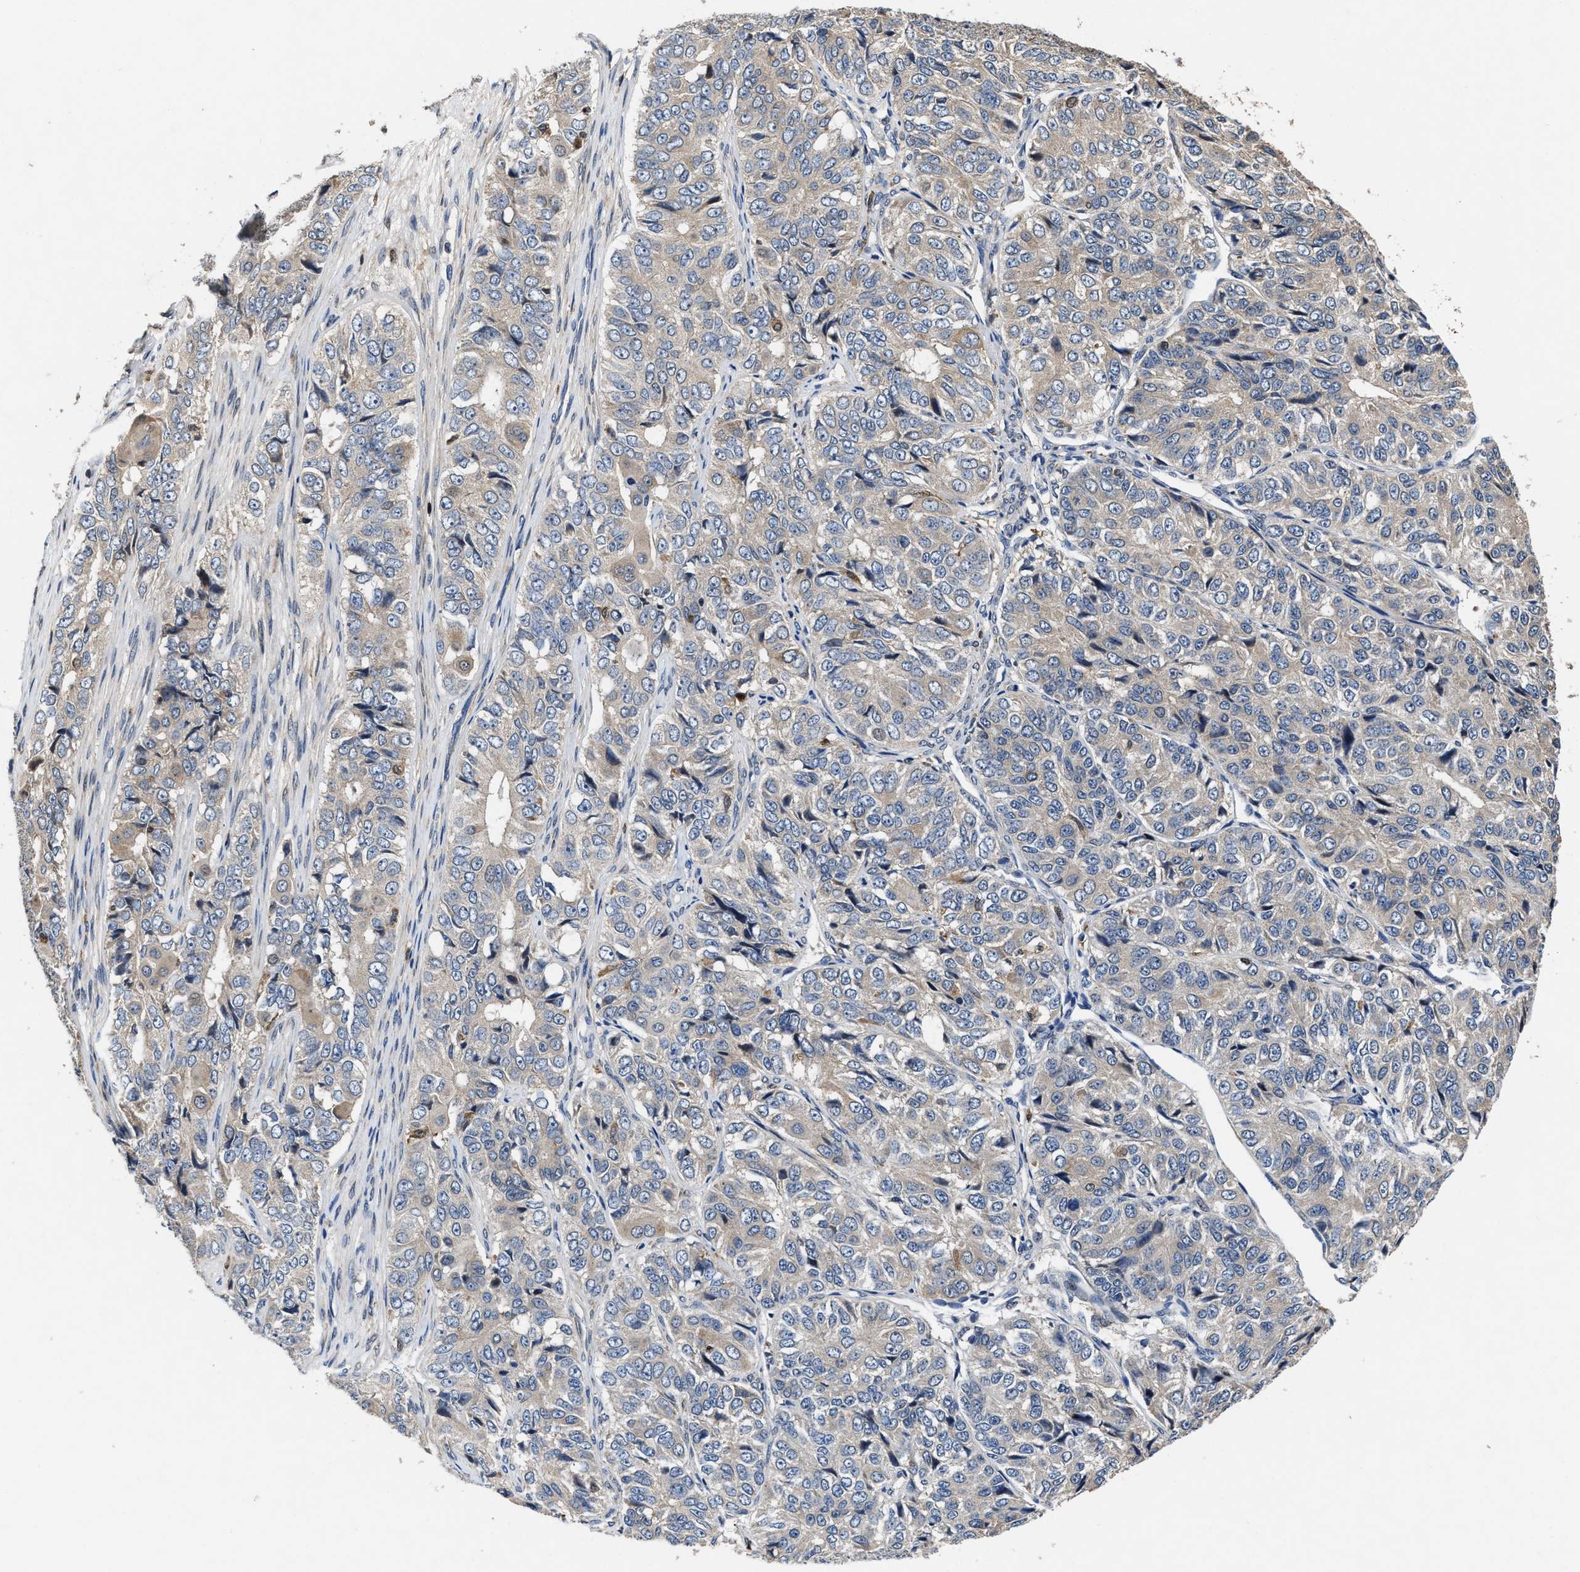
{"staining": {"intensity": "moderate", "quantity": "<25%", "location": "cytoplasmic/membranous"}, "tissue": "ovarian cancer", "cell_type": "Tumor cells", "image_type": "cancer", "snomed": [{"axis": "morphology", "description": "Carcinoma, endometroid"}, {"axis": "topography", "description": "Ovary"}], "caption": "Human ovarian cancer (endometroid carcinoma) stained for a protein (brown) displays moderate cytoplasmic/membranous positive positivity in about <25% of tumor cells.", "gene": "RGS10", "patient": {"sex": "female", "age": 51}}